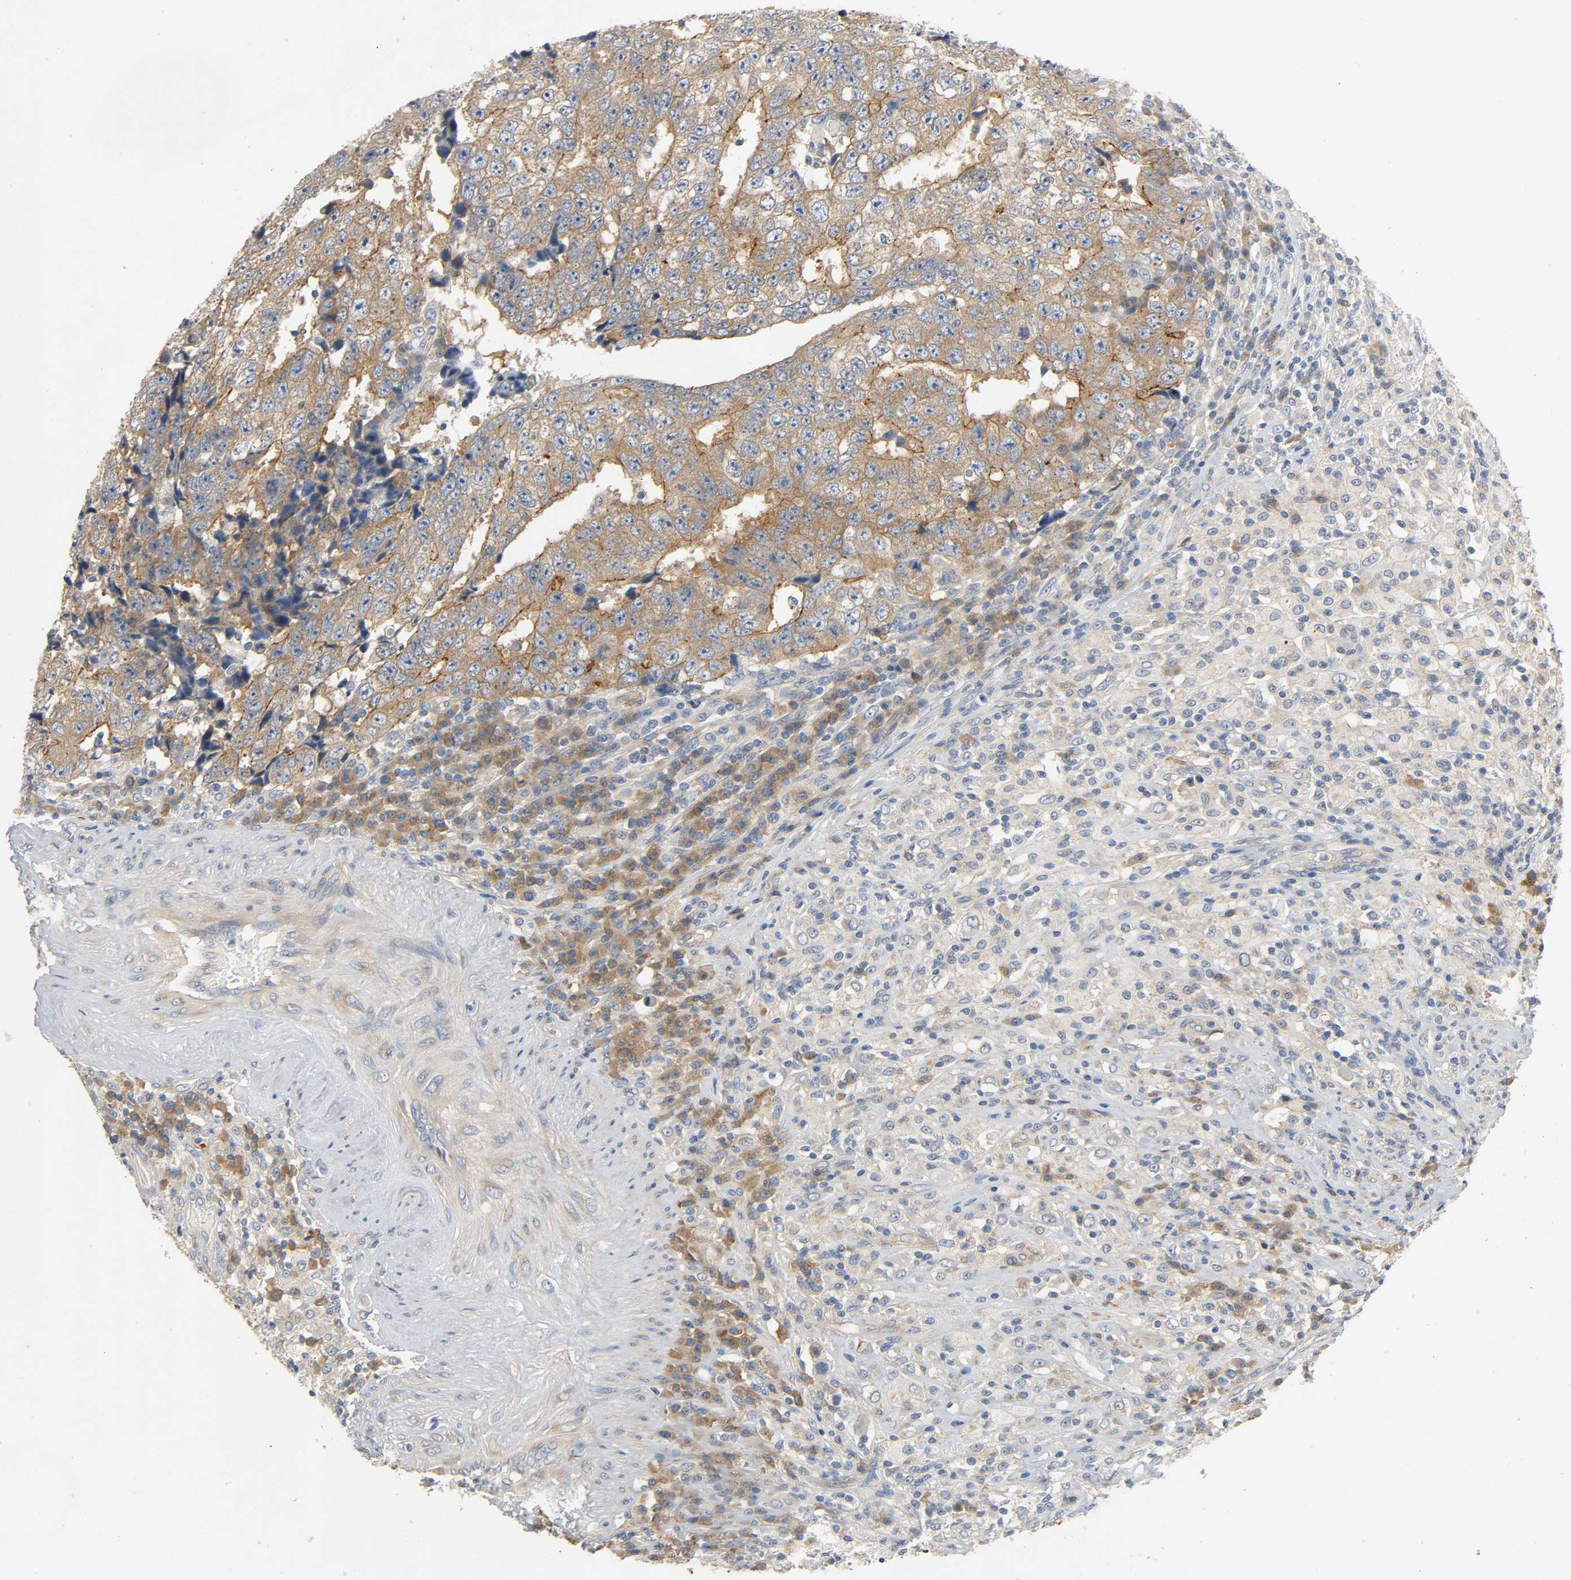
{"staining": {"intensity": "strong", "quantity": ">75%", "location": "cytoplasmic/membranous"}, "tissue": "testis cancer", "cell_type": "Tumor cells", "image_type": "cancer", "snomed": [{"axis": "morphology", "description": "Necrosis, NOS"}, {"axis": "morphology", "description": "Carcinoma, Embryonal, NOS"}, {"axis": "topography", "description": "Testis"}], "caption": "A brown stain shows strong cytoplasmic/membranous staining of a protein in human embryonal carcinoma (testis) tumor cells.", "gene": "ARPC1A", "patient": {"sex": "male", "age": 19}}